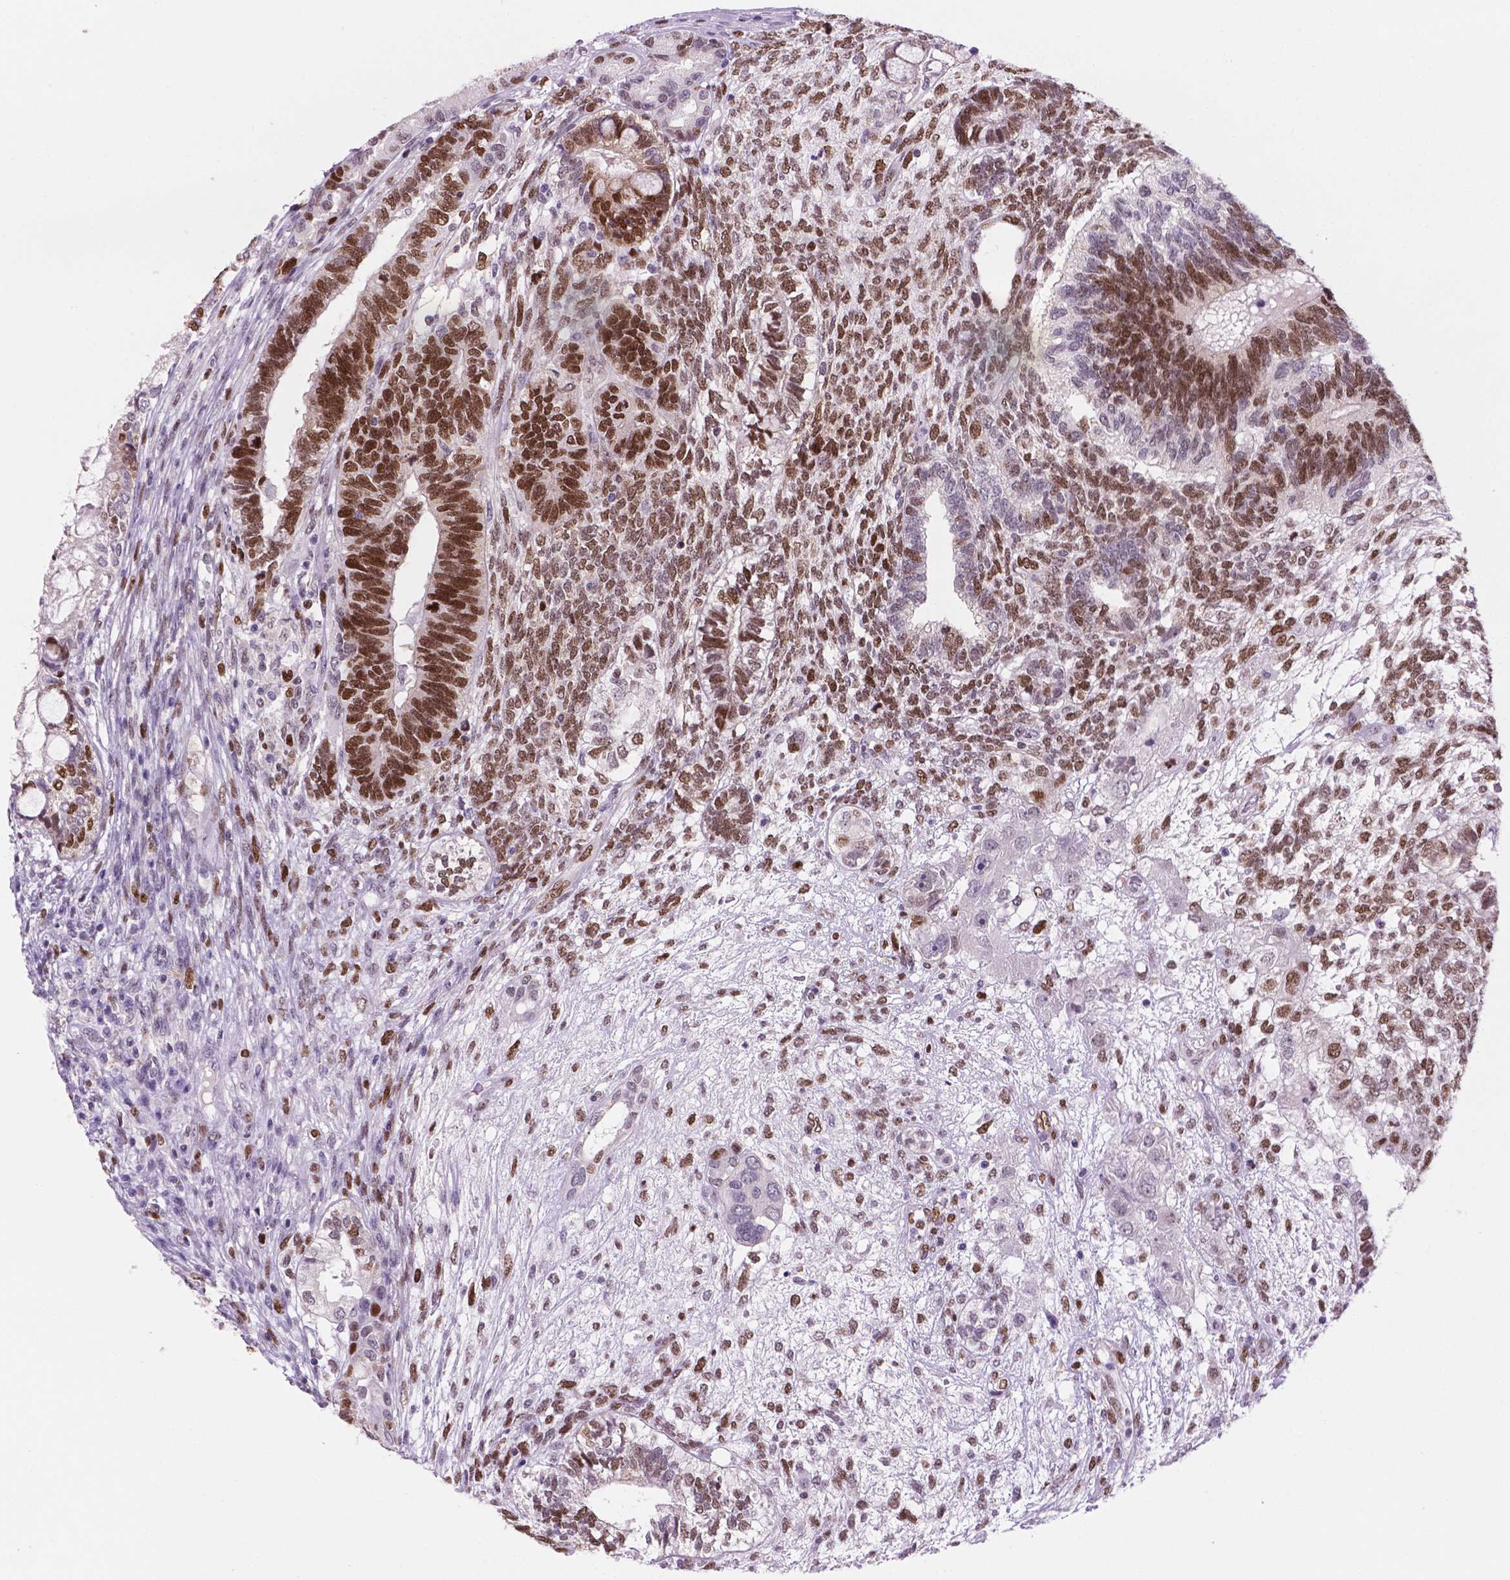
{"staining": {"intensity": "moderate", "quantity": ">75%", "location": "nuclear"}, "tissue": "testis cancer", "cell_type": "Tumor cells", "image_type": "cancer", "snomed": [{"axis": "morphology", "description": "Seminoma, NOS"}, {"axis": "morphology", "description": "Carcinoma, Embryonal, NOS"}, {"axis": "topography", "description": "Testis"}], "caption": "The immunohistochemical stain highlights moderate nuclear positivity in tumor cells of testis cancer (embryonal carcinoma) tissue.", "gene": "NCAPH2", "patient": {"sex": "male", "age": 41}}